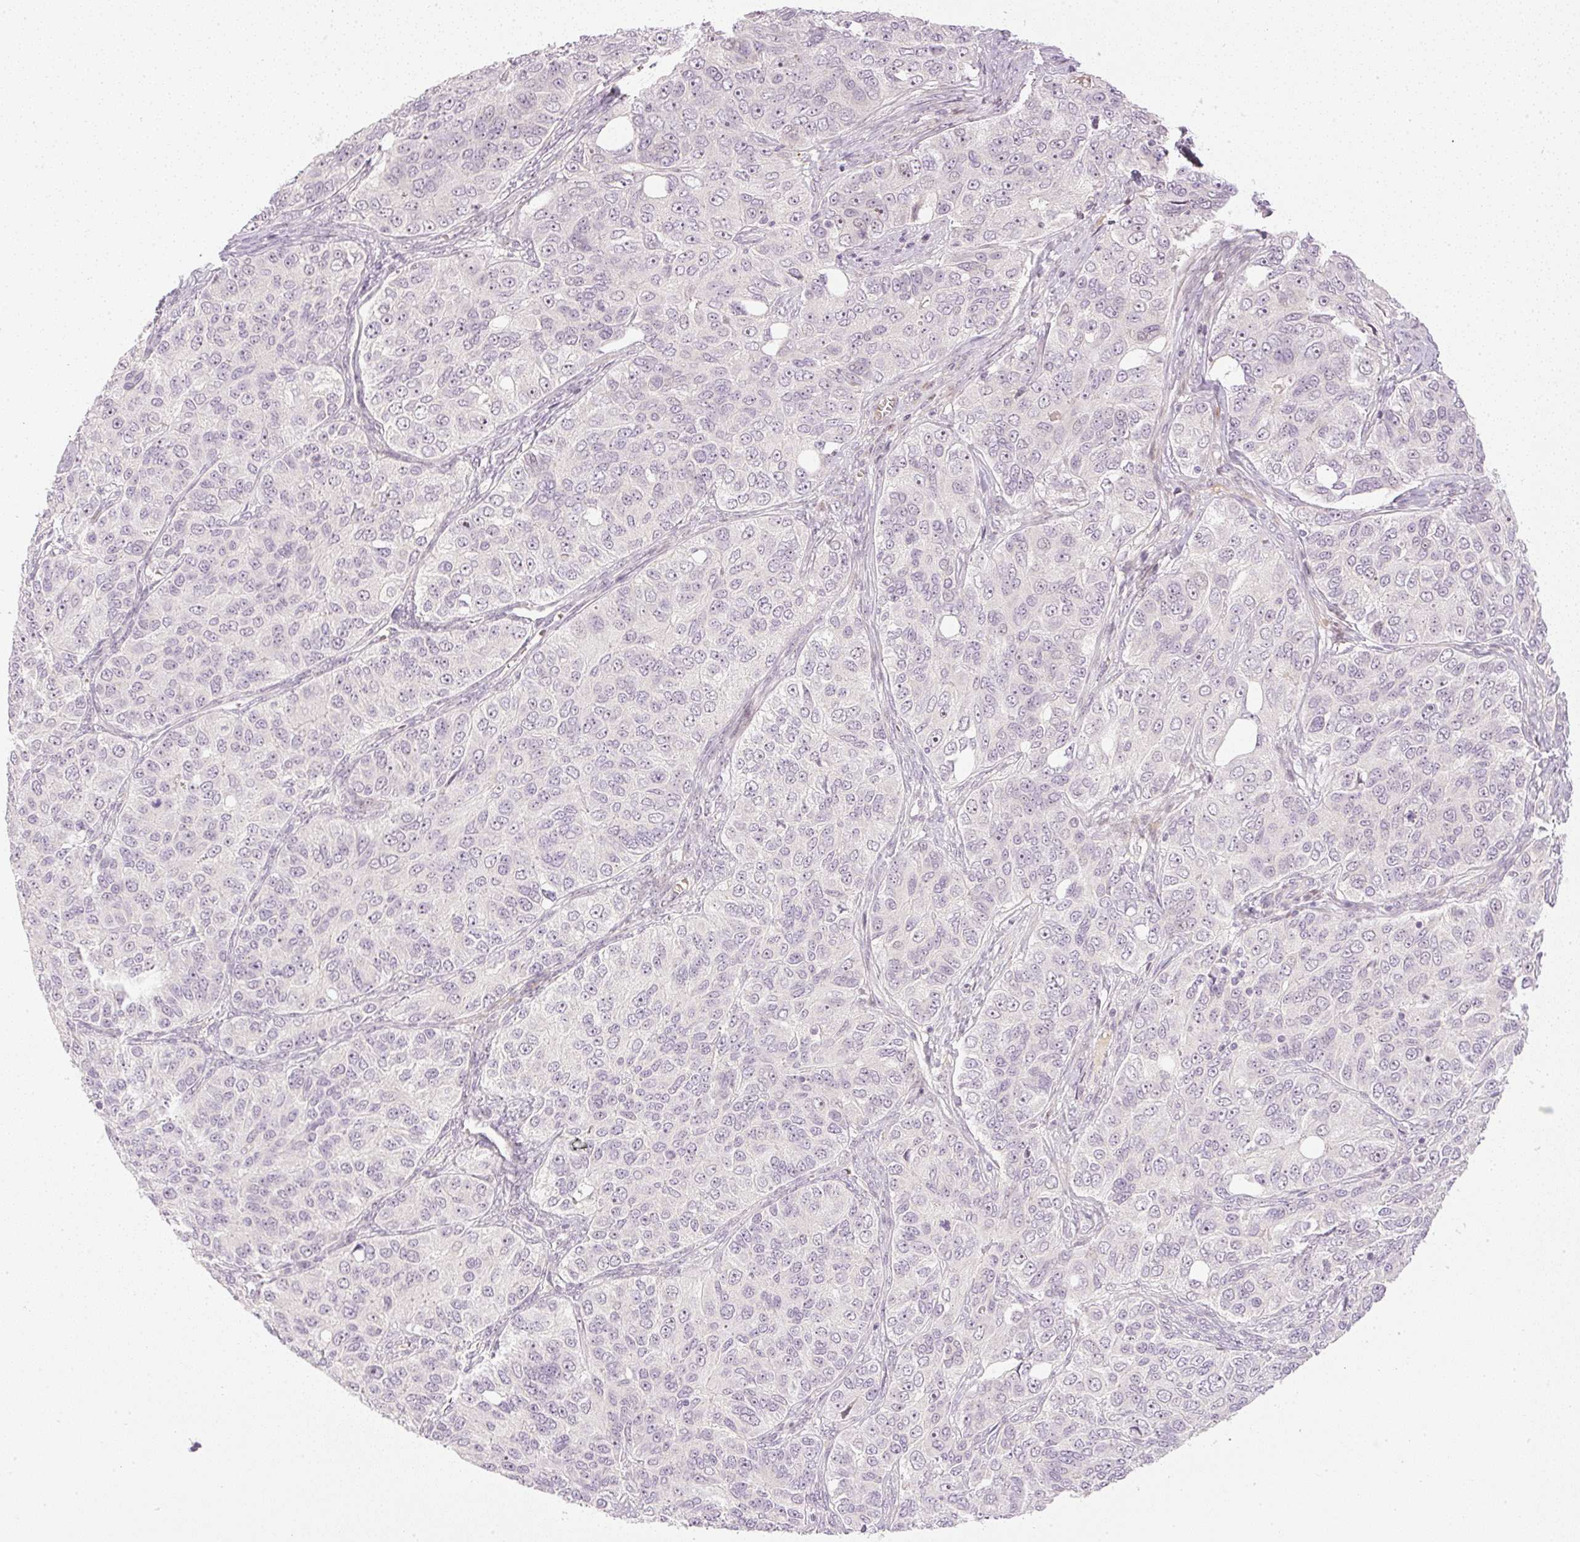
{"staining": {"intensity": "weak", "quantity": "<25%", "location": "nuclear"}, "tissue": "ovarian cancer", "cell_type": "Tumor cells", "image_type": "cancer", "snomed": [{"axis": "morphology", "description": "Carcinoma, endometroid"}, {"axis": "topography", "description": "Ovary"}], "caption": "Immunohistochemistry photomicrograph of ovarian cancer (endometroid carcinoma) stained for a protein (brown), which reveals no staining in tumor cells.", "gene": "AAR2", "patient": {"sex": "female", "age": 51}}